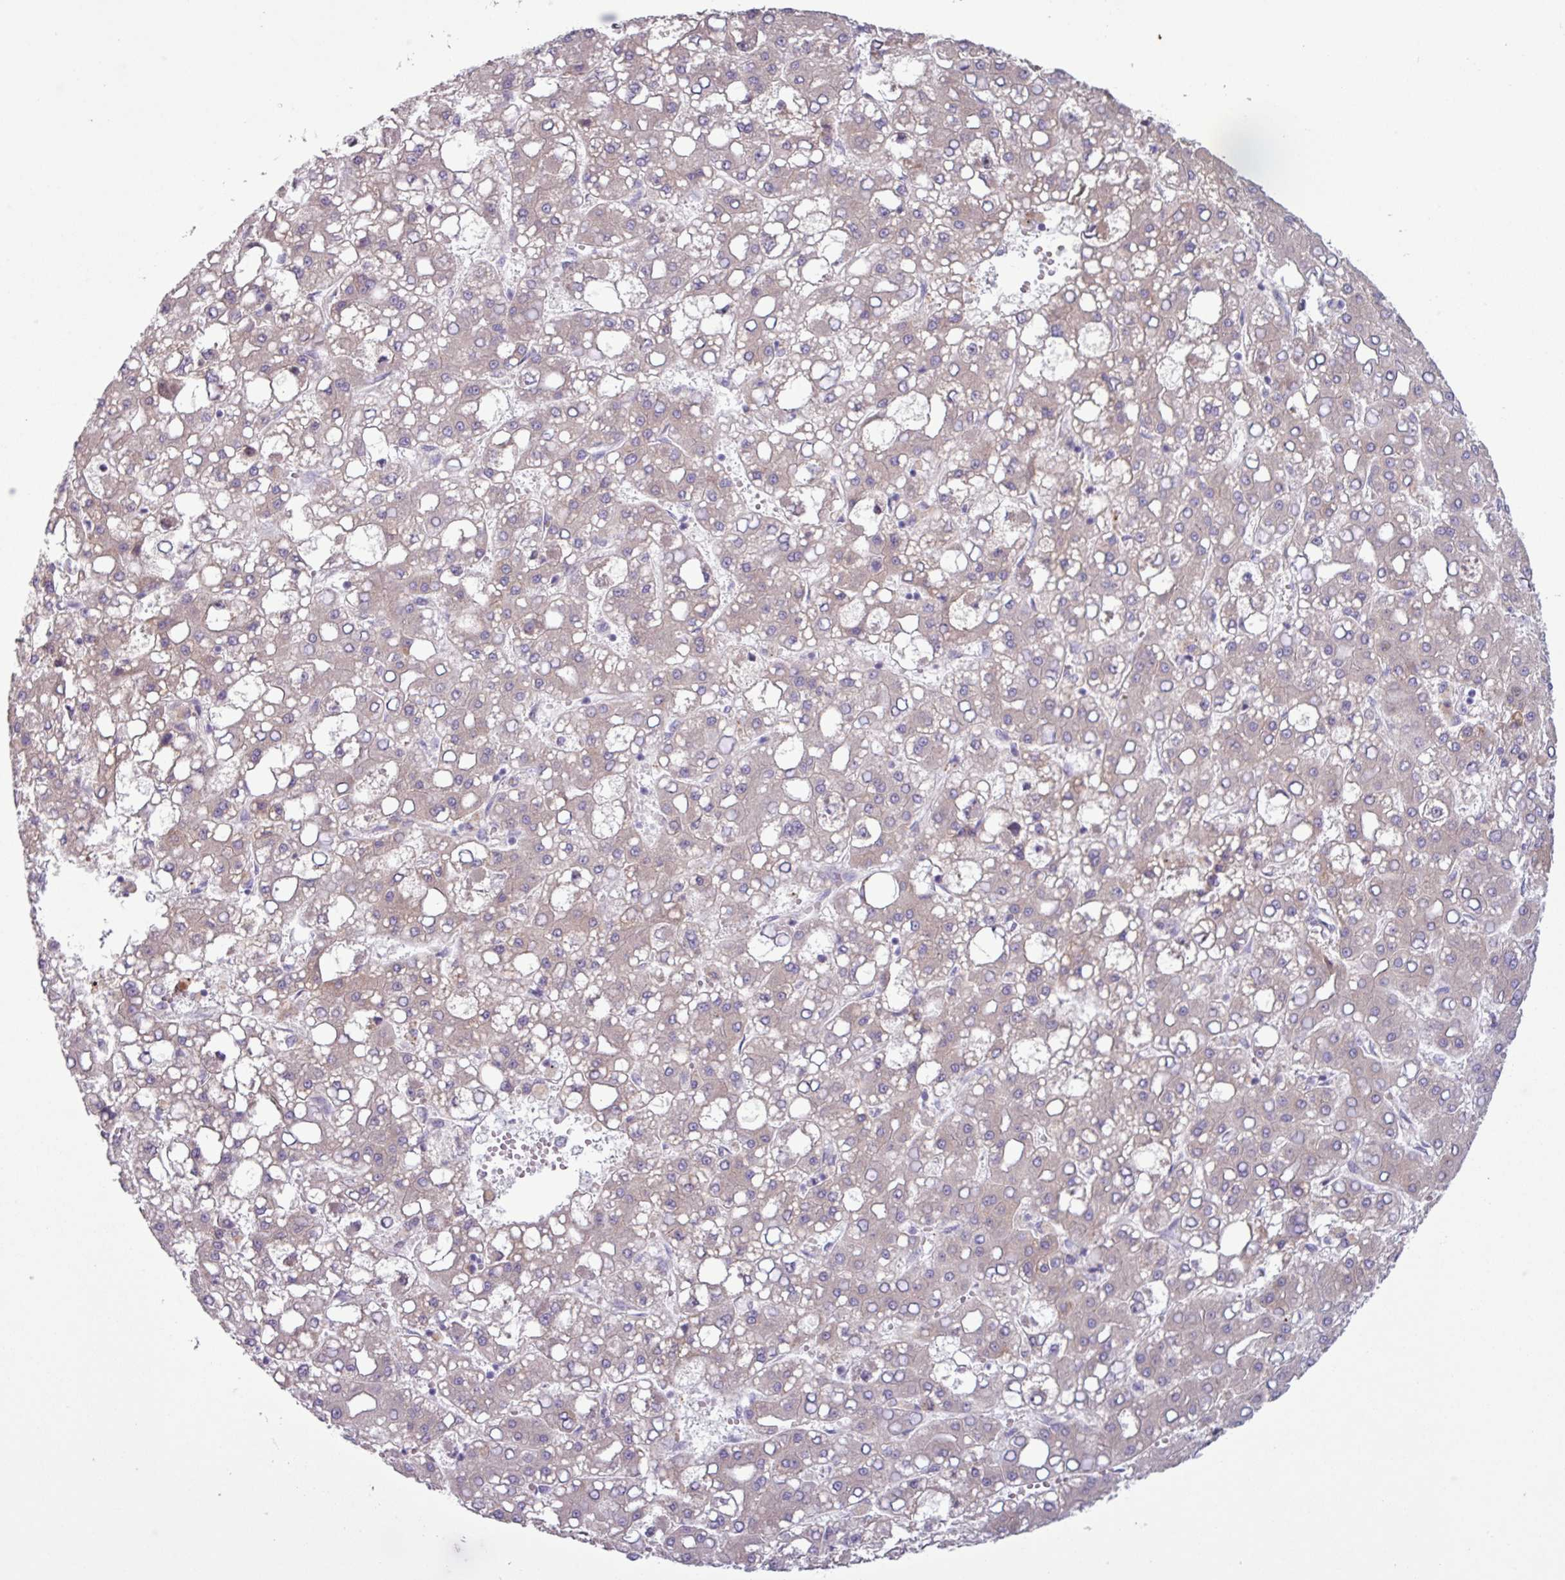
{"staining": {"intensity": "weak", "quantity": "<25%", "location": "cytoplasmic/membranous"}, "tissue": "liver cancer", "cell_type": "Tumor cells", "image_type": "cancer", "snomed": [{"axis": "morphology", "description": "Carcinoma, Hepatocellular, NOS"}, {"axis": "topography", "description": "Liver"}], "caption": "Tumor cells are negative for protein expression in human hepatocellular carcinoma (liver).", "gene": "C4B", "patient": {"sex": "male", "age": 65}}